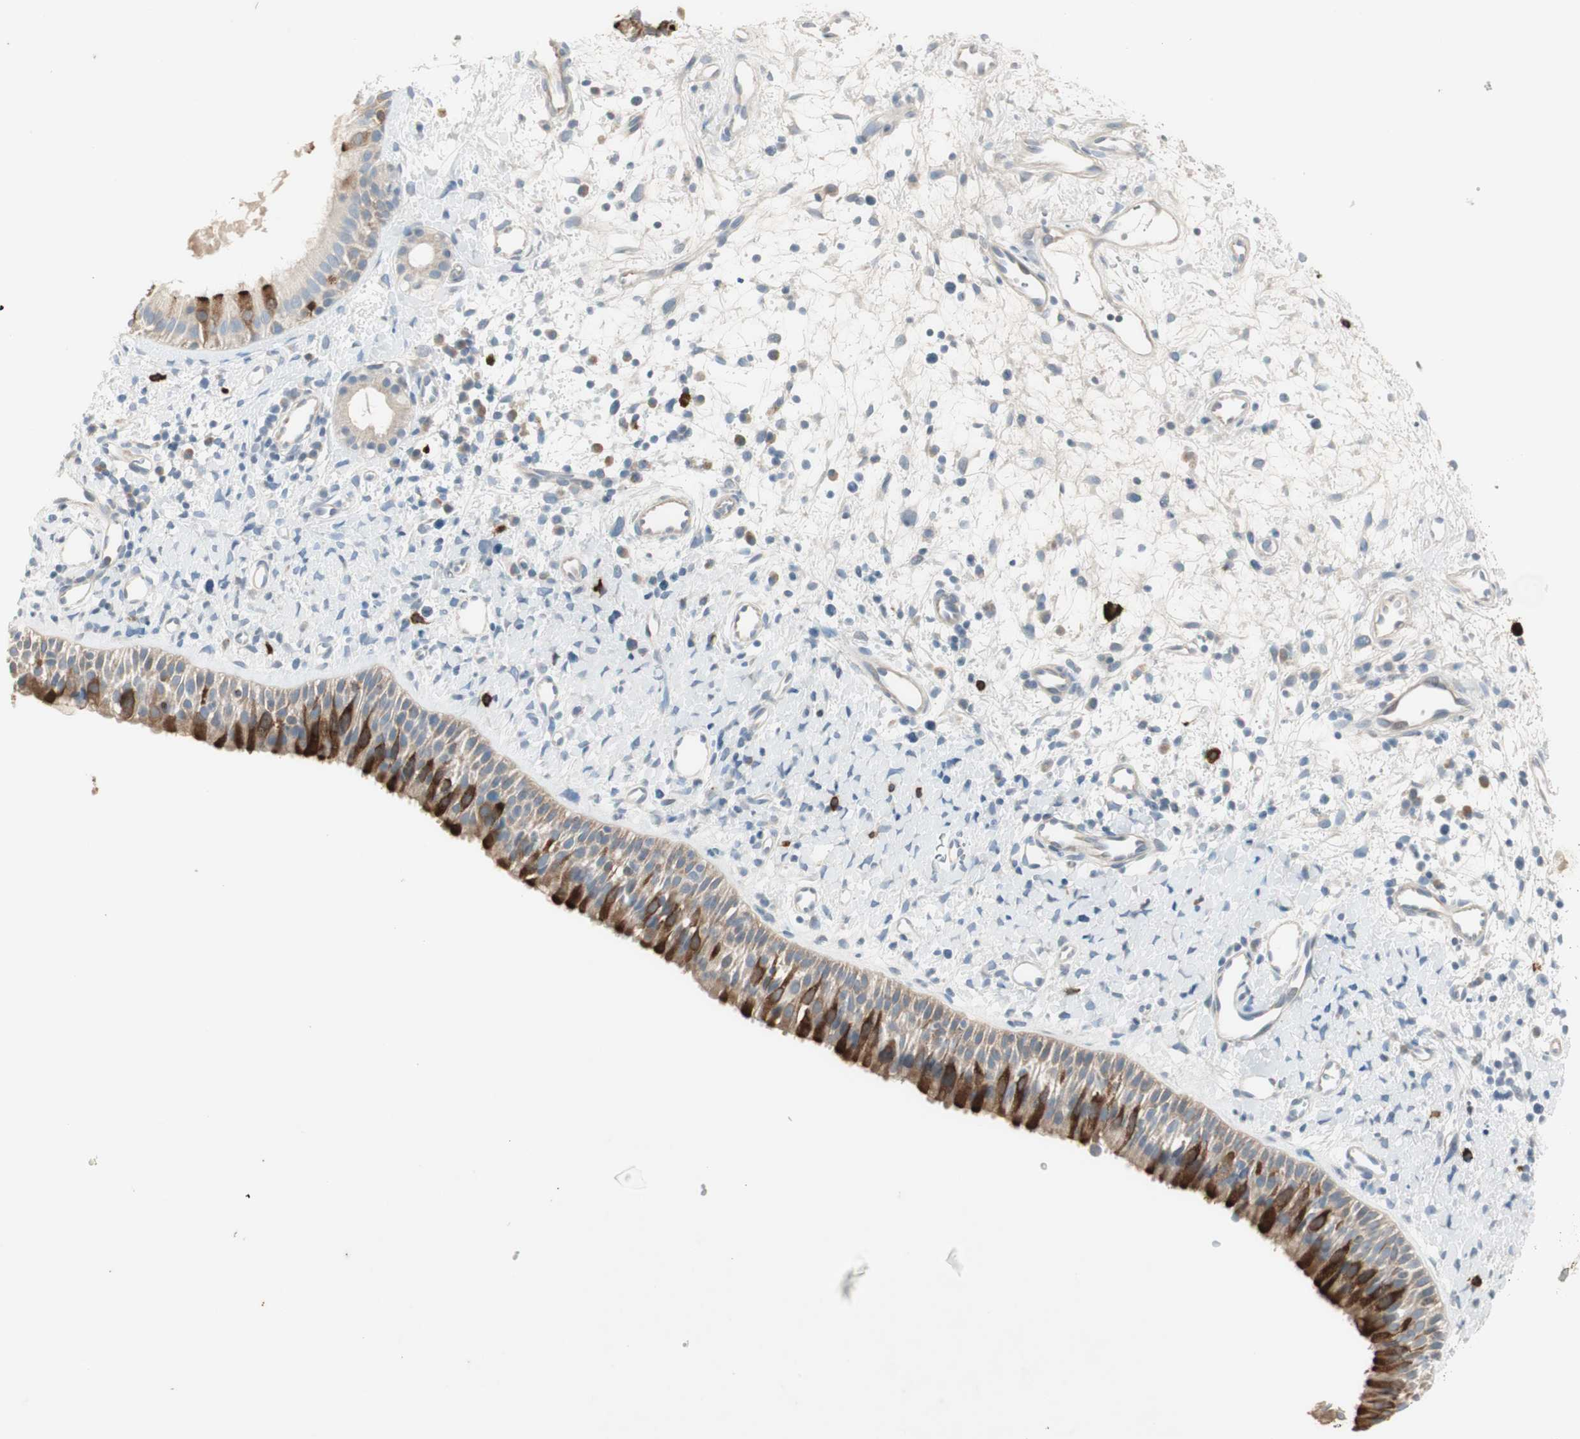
{"staining": {"intensity": "strong", "quantity": ">75%", "location": "cytoplasmic/membranous"}, "tissue": "nasopharynx", "cell_type": "Respiratory epithelial cells", "image_type": "normal", "snomed": [{"axis": "morphology", "description": "Normal tissue, NOS"}, {"axis": "topography", "description": "Nasopharynx"}], "caption": "Immunohistochemical staining of benign nasopharynx displays strong cytoplasmic/membranous protein staining in about >75% of respiratory epithelial cells.", "gene": "MAPRE3", "patient": {"sex": "male", "age": 22}}